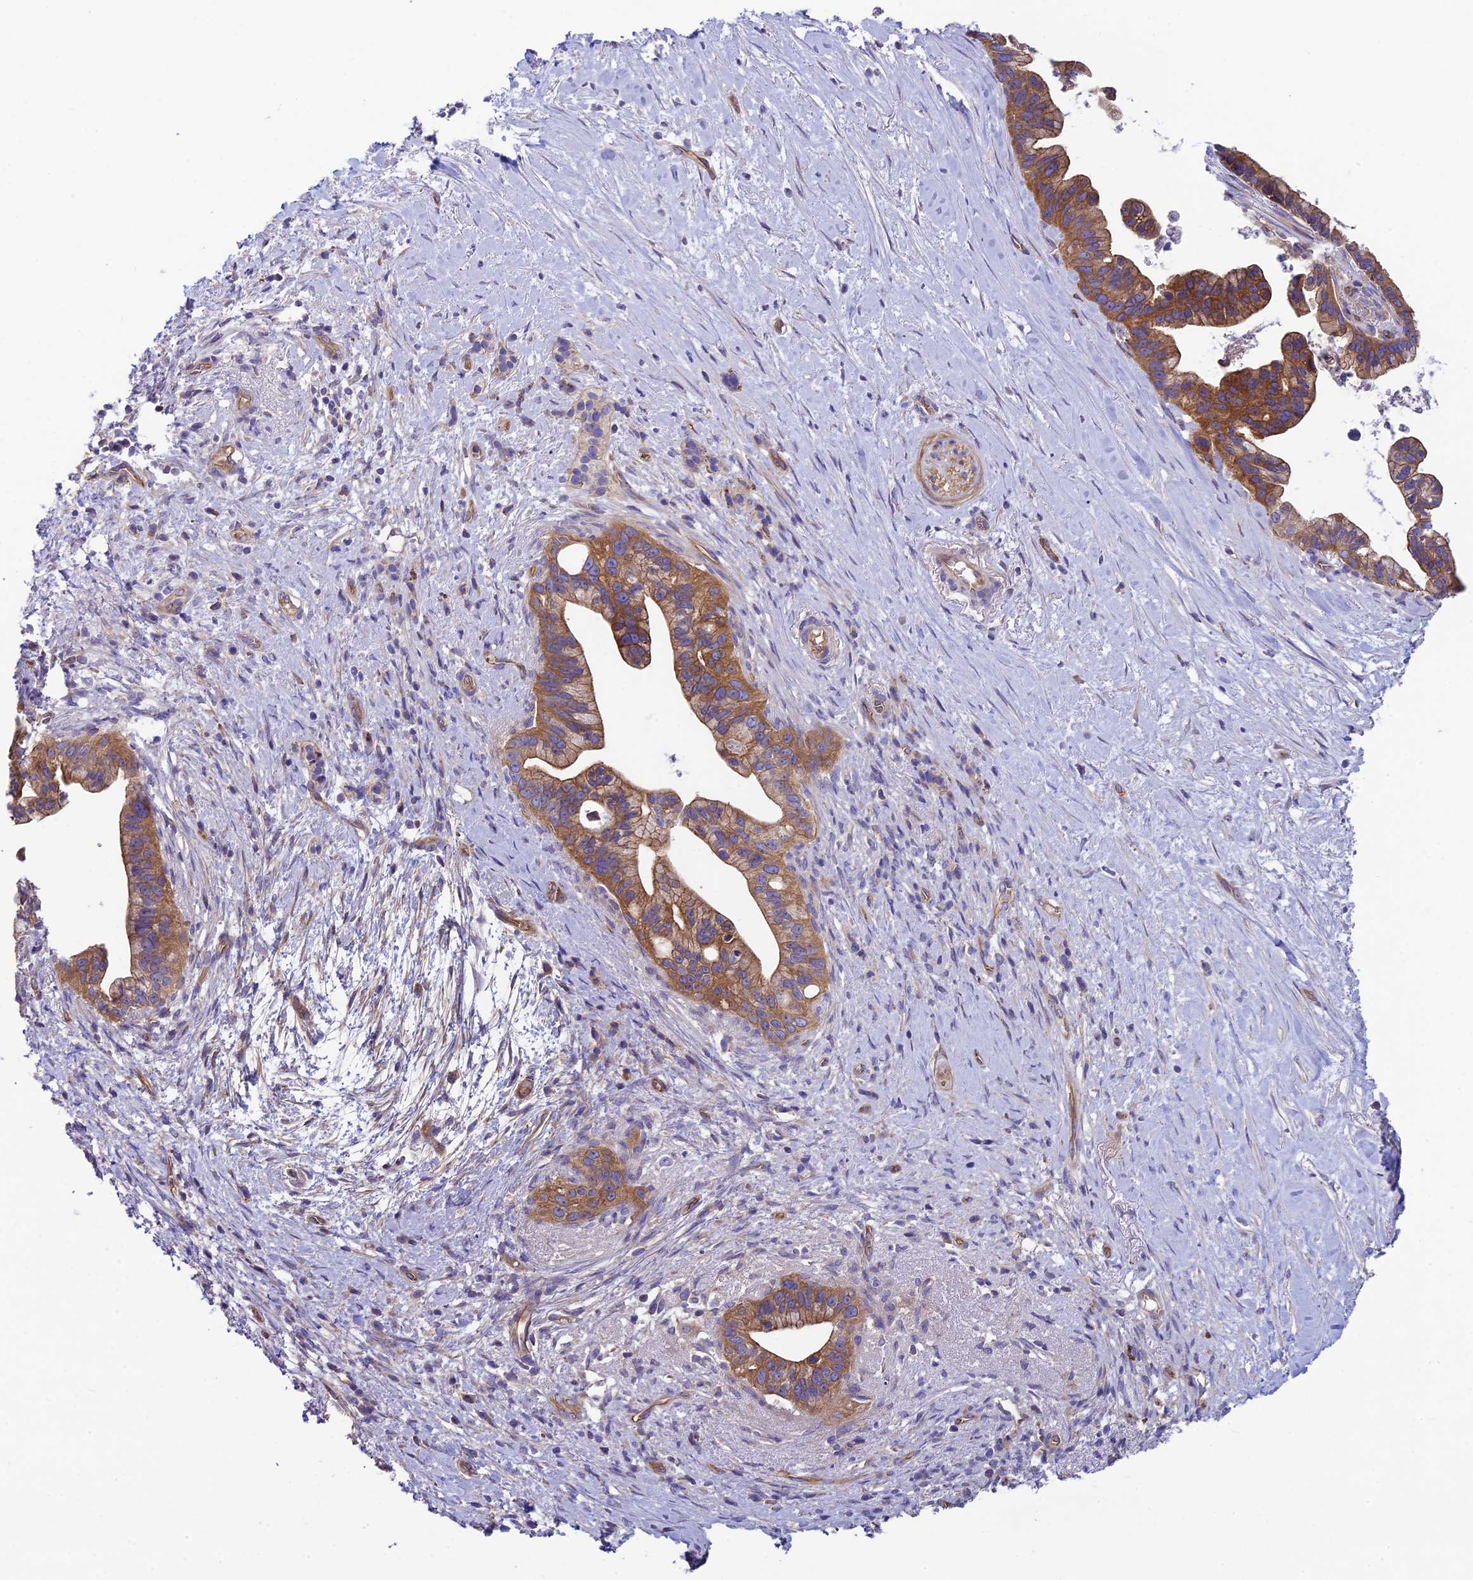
{"staining": {"intensity": "moderate", "quantity": ">75%", "location": "cytoplasmic/membranous"}, "tissue": "pancreatic cancer", "cell_type": "Tumor cells", "image_type": "cancer", "snomed": [{"axis": "morphology", "description": "Adenocarcinoma, NOS"}, {"axis": "topography", "description": "Pancreas"}], "caption": "Pancreatic cancer (adenocarcinoma) stained with a protein marker displays moderate staining in tumor cells.", "gene": "PPFIA3", "patient": {"sex": "female", "age": 83}}